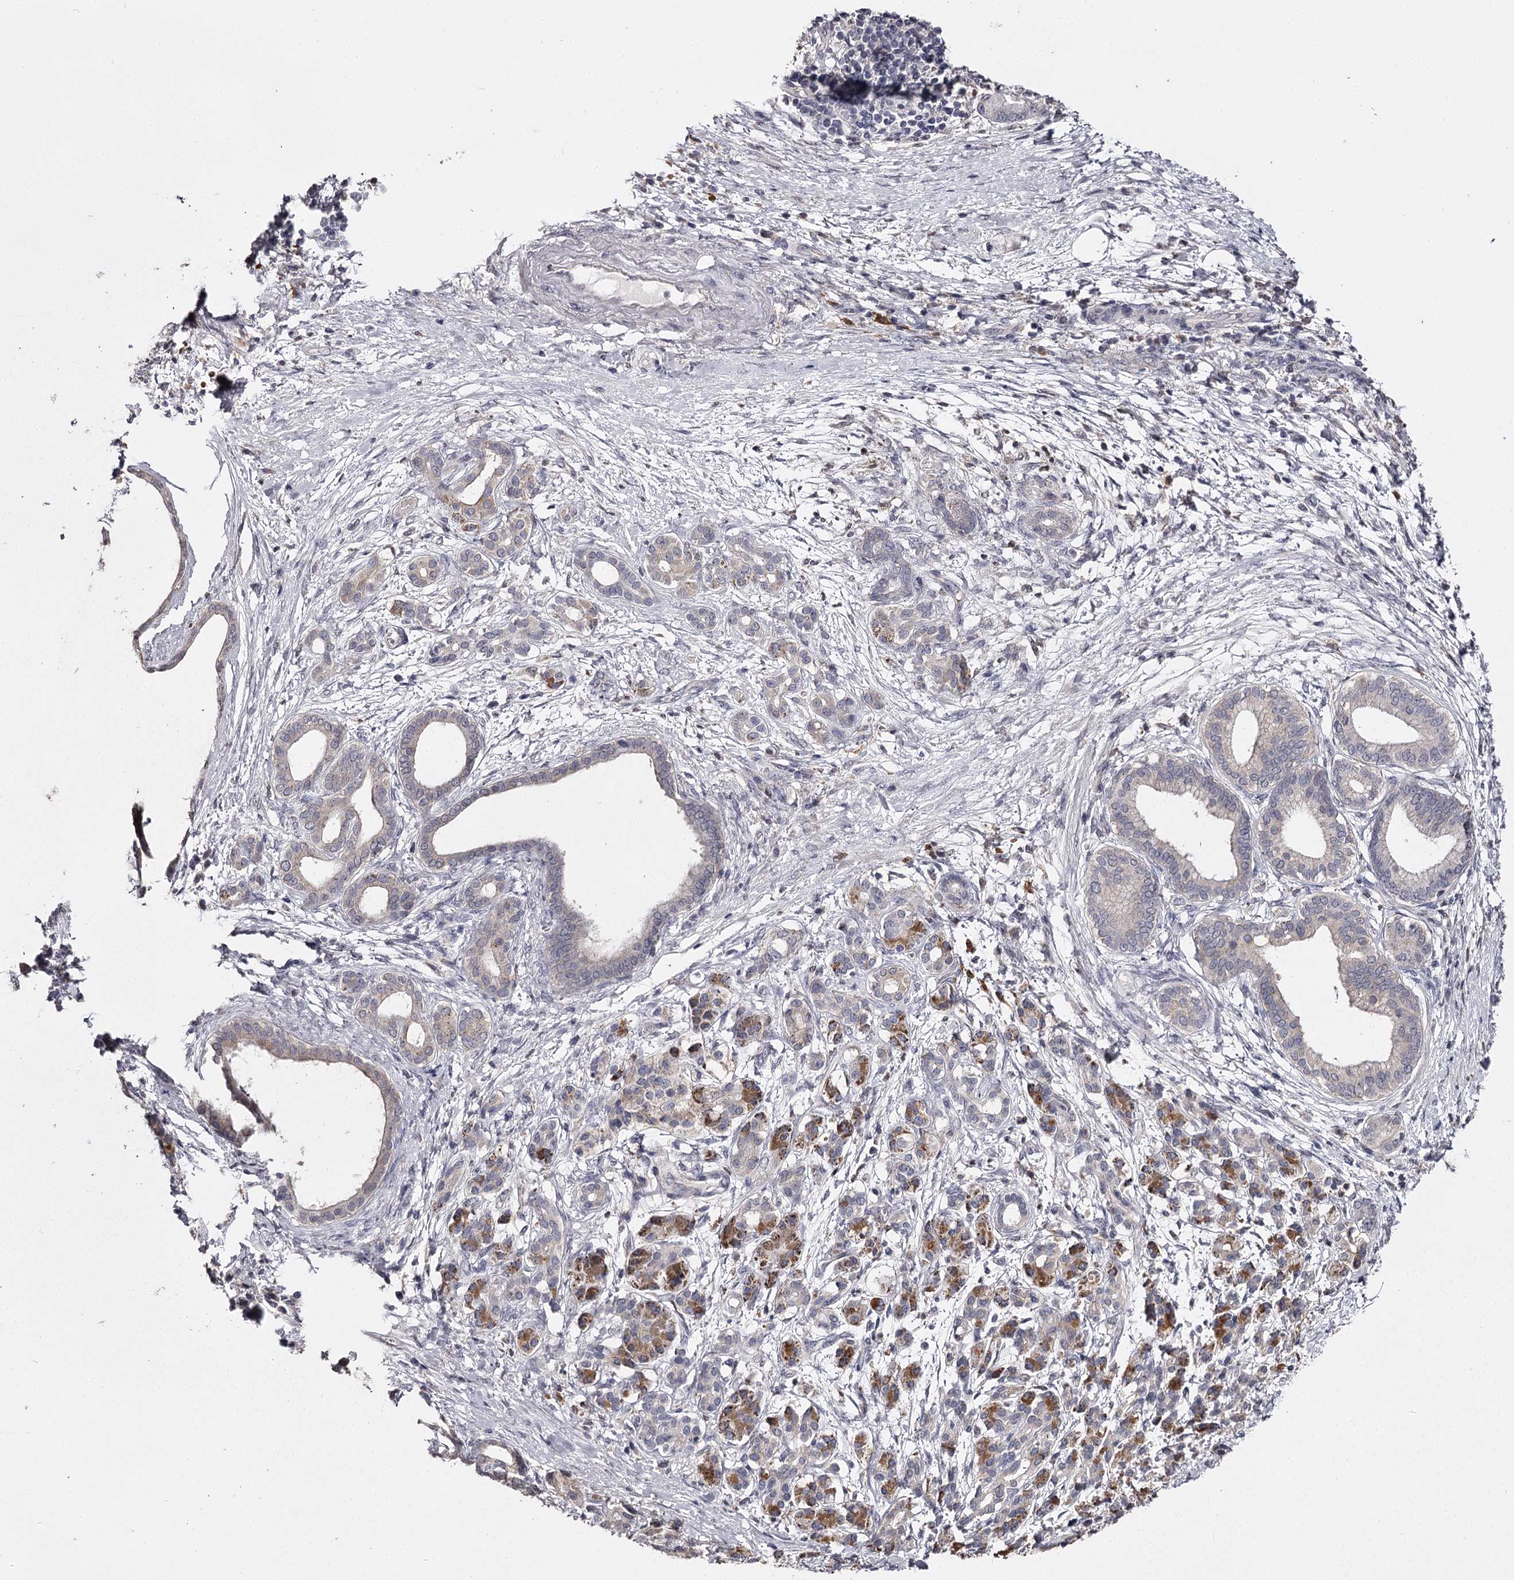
{"staining": {"intensity": "negative", "quantity": "none", "location": "none"}, "tissue": "pancreatic cancer", "cell_type": "Tumor cells", "image_type": "cancer", "snomed": [{"axis": "morphology", "description": "Adenocarcinoma, NOS"}, {"axis": "topography", "description": "Pancreas"}], "caption": "The micrograph reveals no staining of tumor cells in pancreatic adenocarcinoma.", "gene": "SLC32A1", "patient": {"sex": "female", "age": 55}}